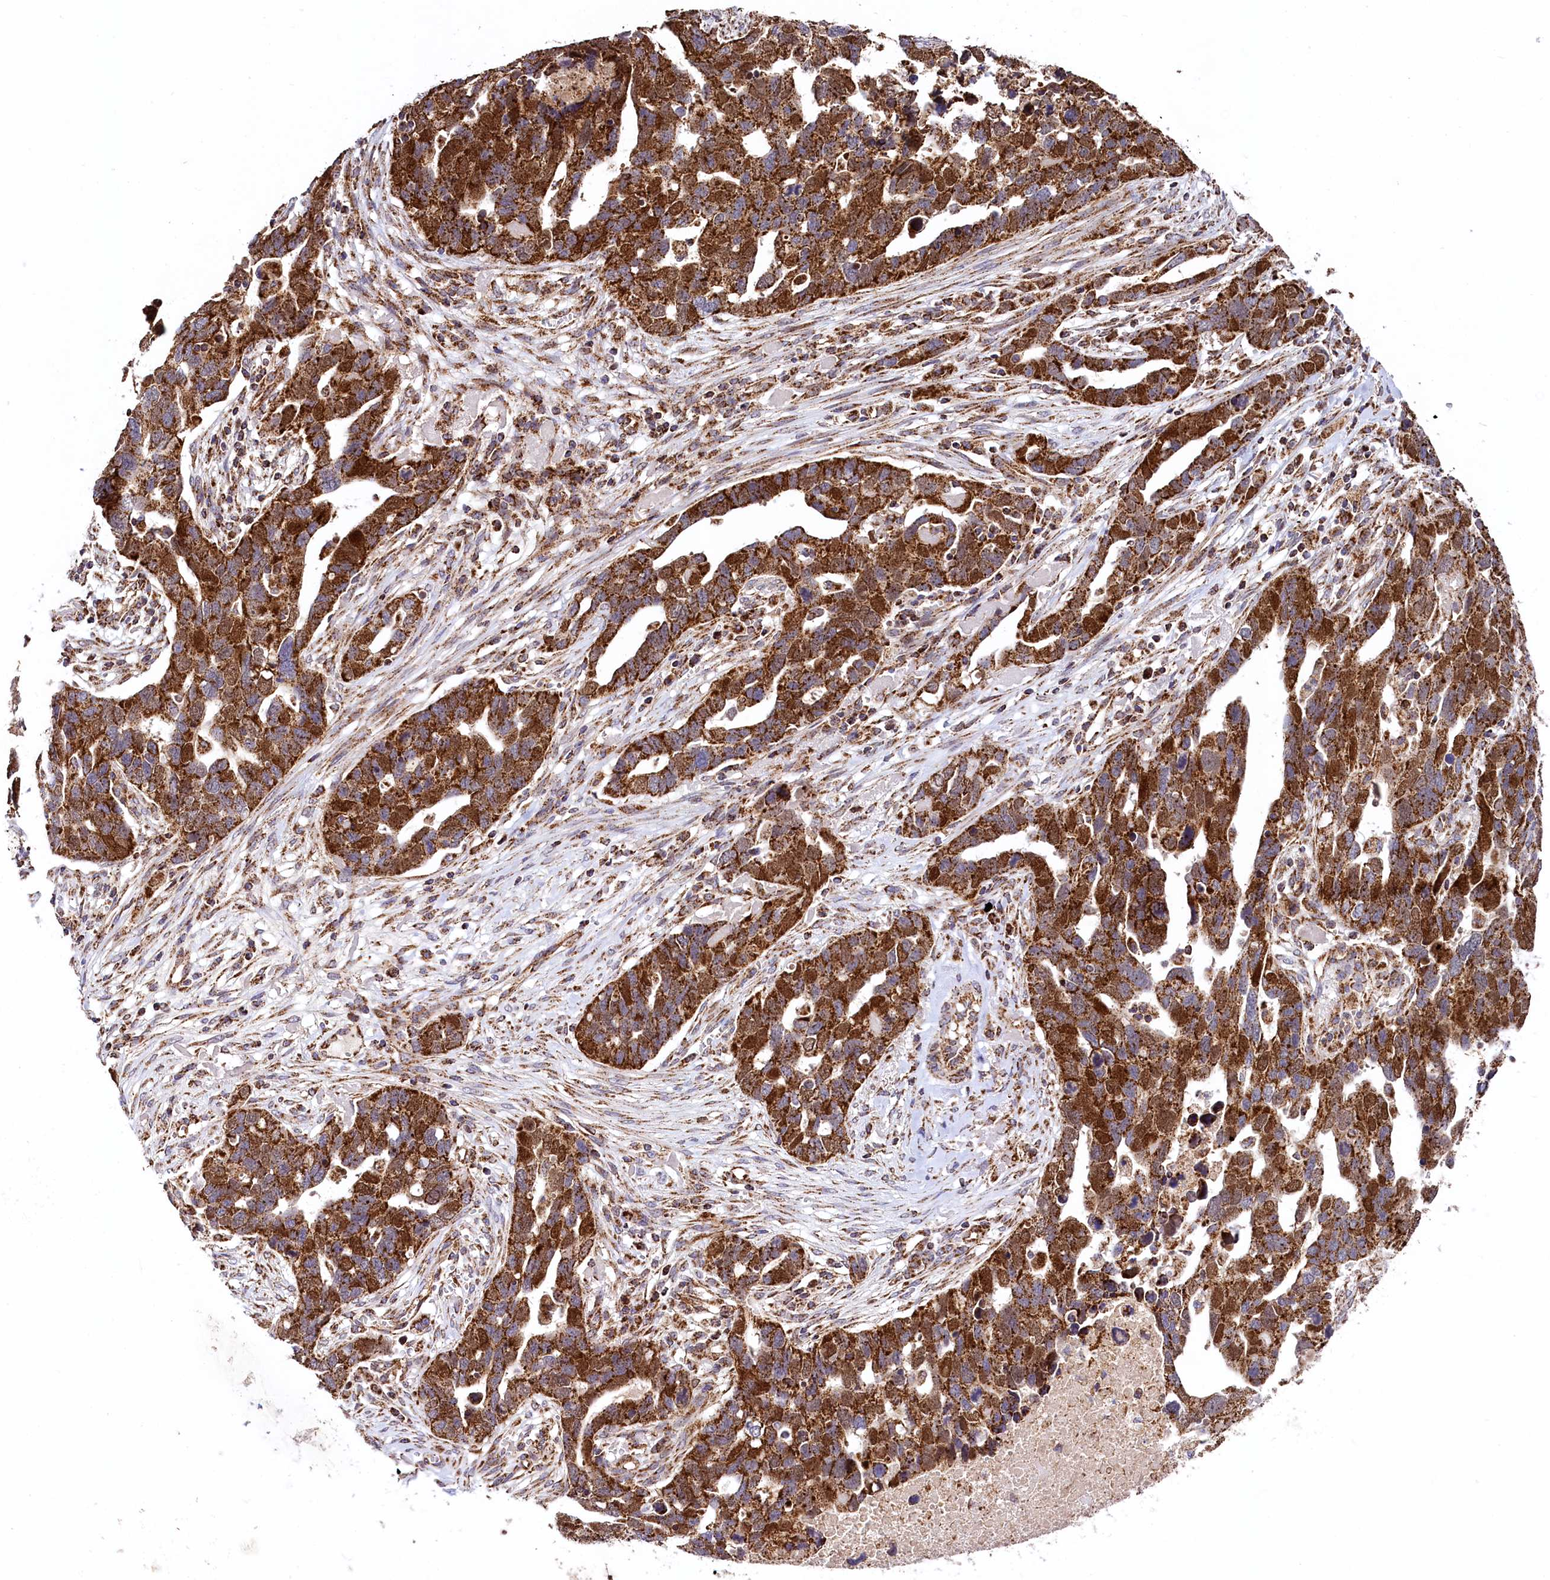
{"staining": {"intensity": "strong", "quantity": ">75%", "location": "cytoplasmic/membranous"}, "tissue": "ovarian cancer", "cell_type": "Tumor cells", "image_type": "cancer", "snomed": [{"axis": "morphology", "description": "Cystadenocarcinoma, serous, NOS"}, {"axis": "topography", "description": "Ovary"}], "caption": "This histopathology image reveals IHC staining of serous cystadenocarcinoma (ovarian), with high strong cytoplasmic/membranous expression in approximately >75% of tumor cells.", "gene": "CLYBL", "patient": {"sex": "female", "age": 54}}